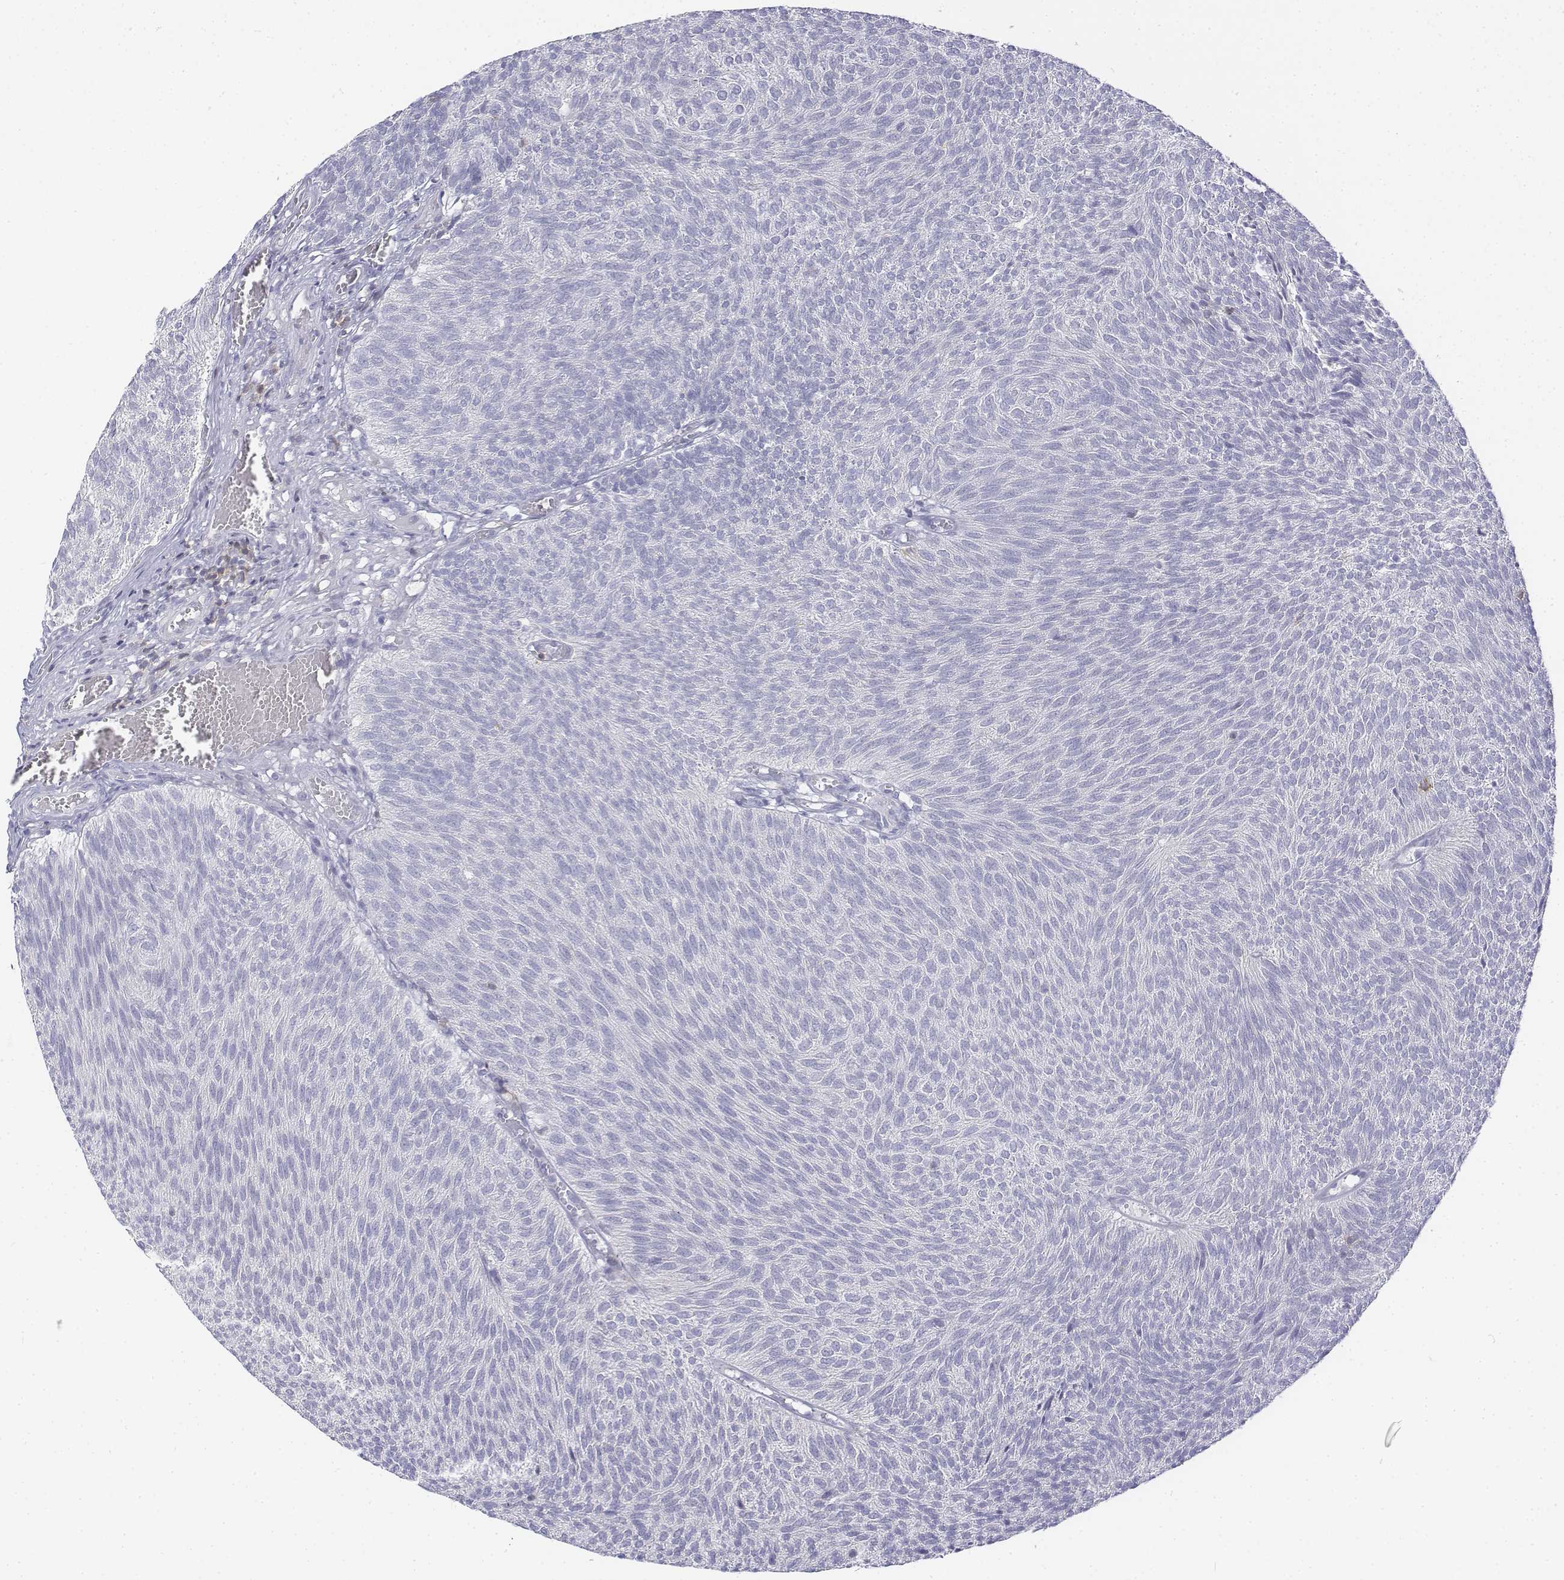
{"staining": {"intensity": "negative", "quantity": "none", "location": "none"}, "tissue": "urothelial cancer", "cell_type": "Tumor cells", "image_type": "cancer", "snomed": [{"axis": "morphology", "description": "Urothelial carcinoma, Low grade"}, {"axis": "topography", "description": "Urinary bladder"}], "caption": "The image reveals no staining of tumor cells in low-grade urothelial carcinoma.", "gene": "CD3E", "patient": {"sex": "male", "age": 77}}